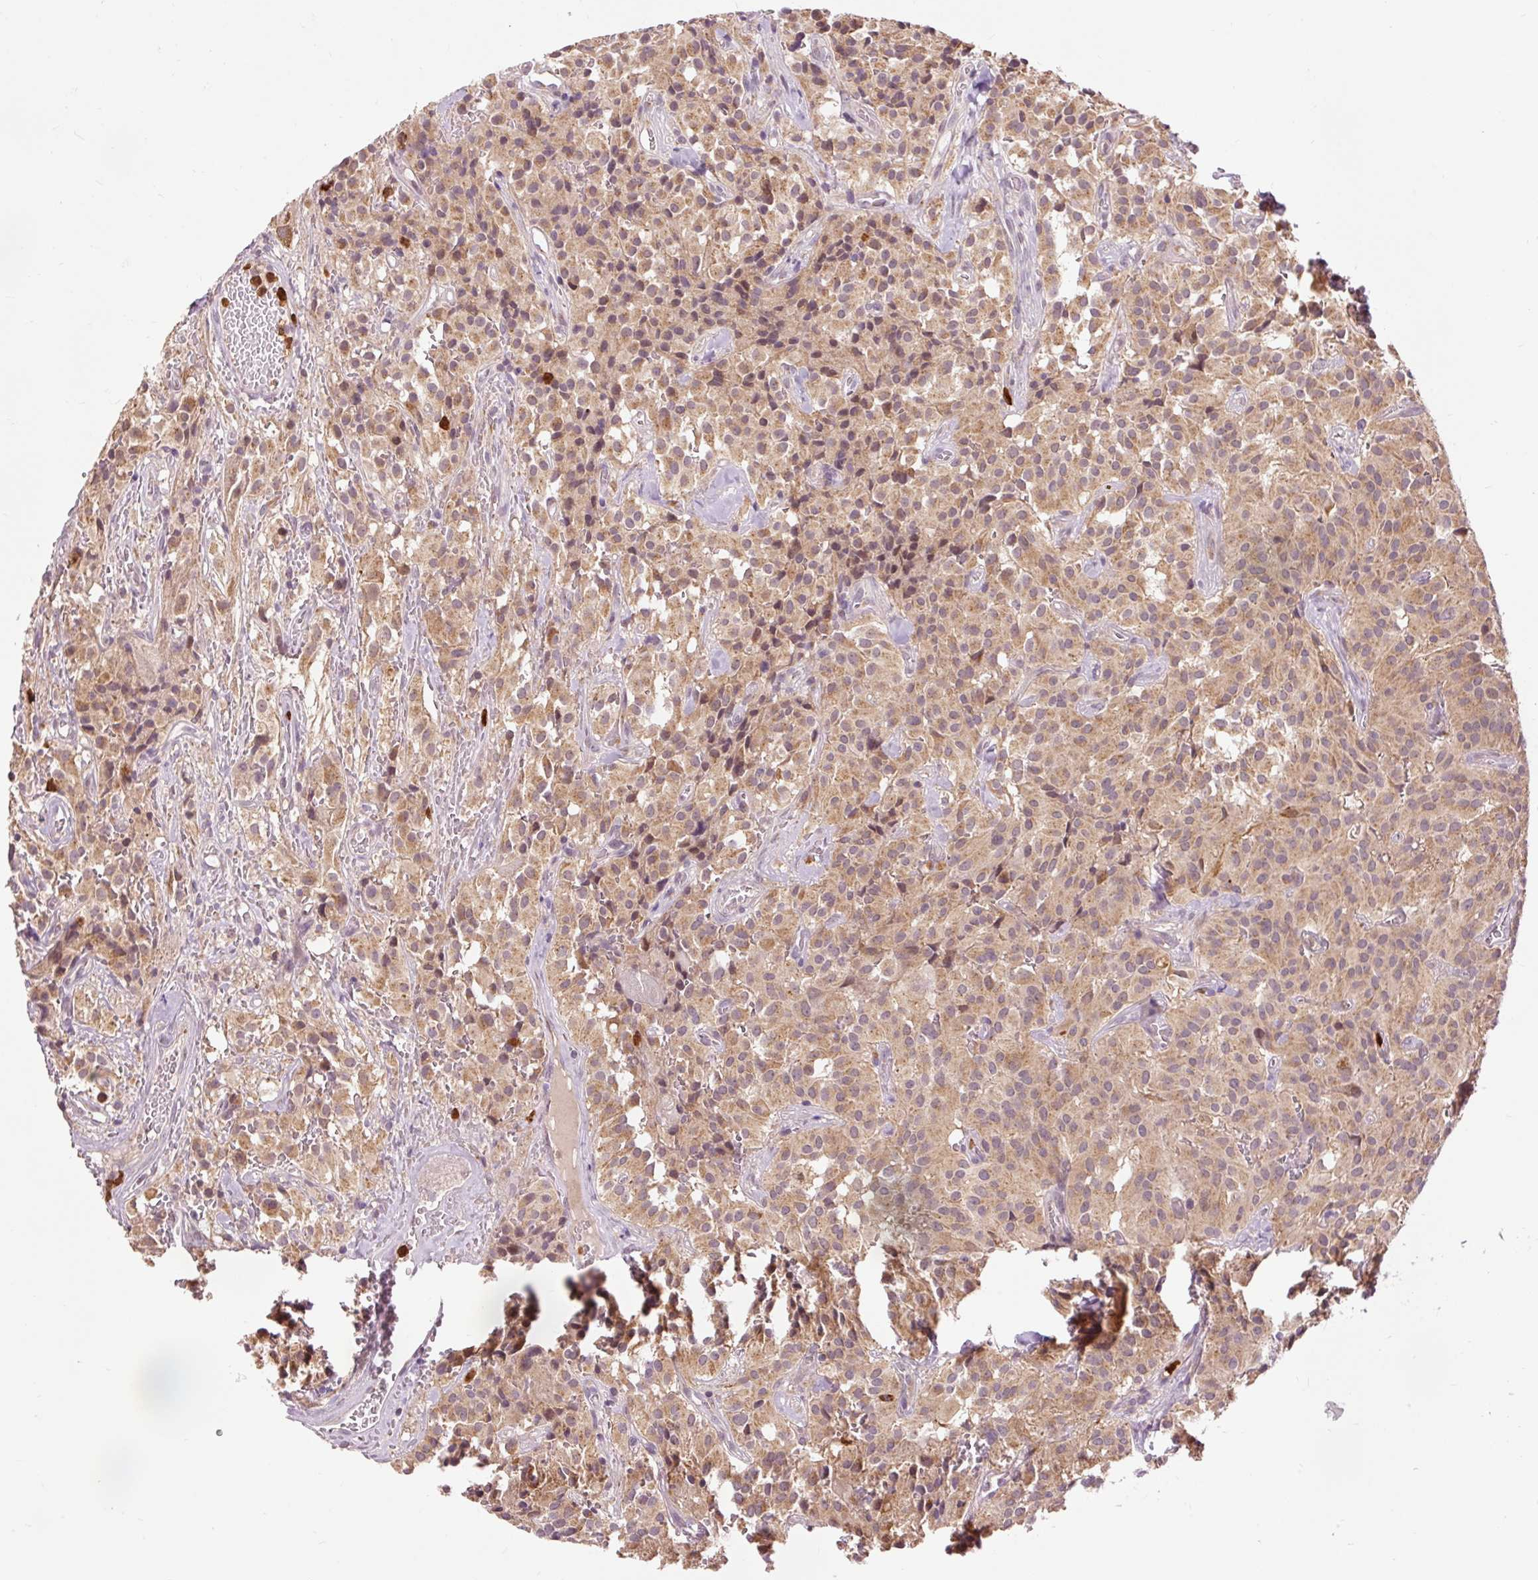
{"staining": {"intensity": "moderate", "quantity": ">75%", "location": "cytoplasmic/membranous"}, "tissue": "glioma", "cell_type": "Tumor cells", "image_type": "cancer", "snomed": [{"axis": "morphology", "description": "Glioma, malignant, Low grade"}, {"axis": "topography", "description": "Brain"}], "caption": "A photomicrograph of malignant glioma (low-grade) stained for a protein exhibits moderate cytoplasmic/membranous brown staining in tumor cells.", "gene": "PRDX5", "patient": {"sex": "male", "age": 42}}